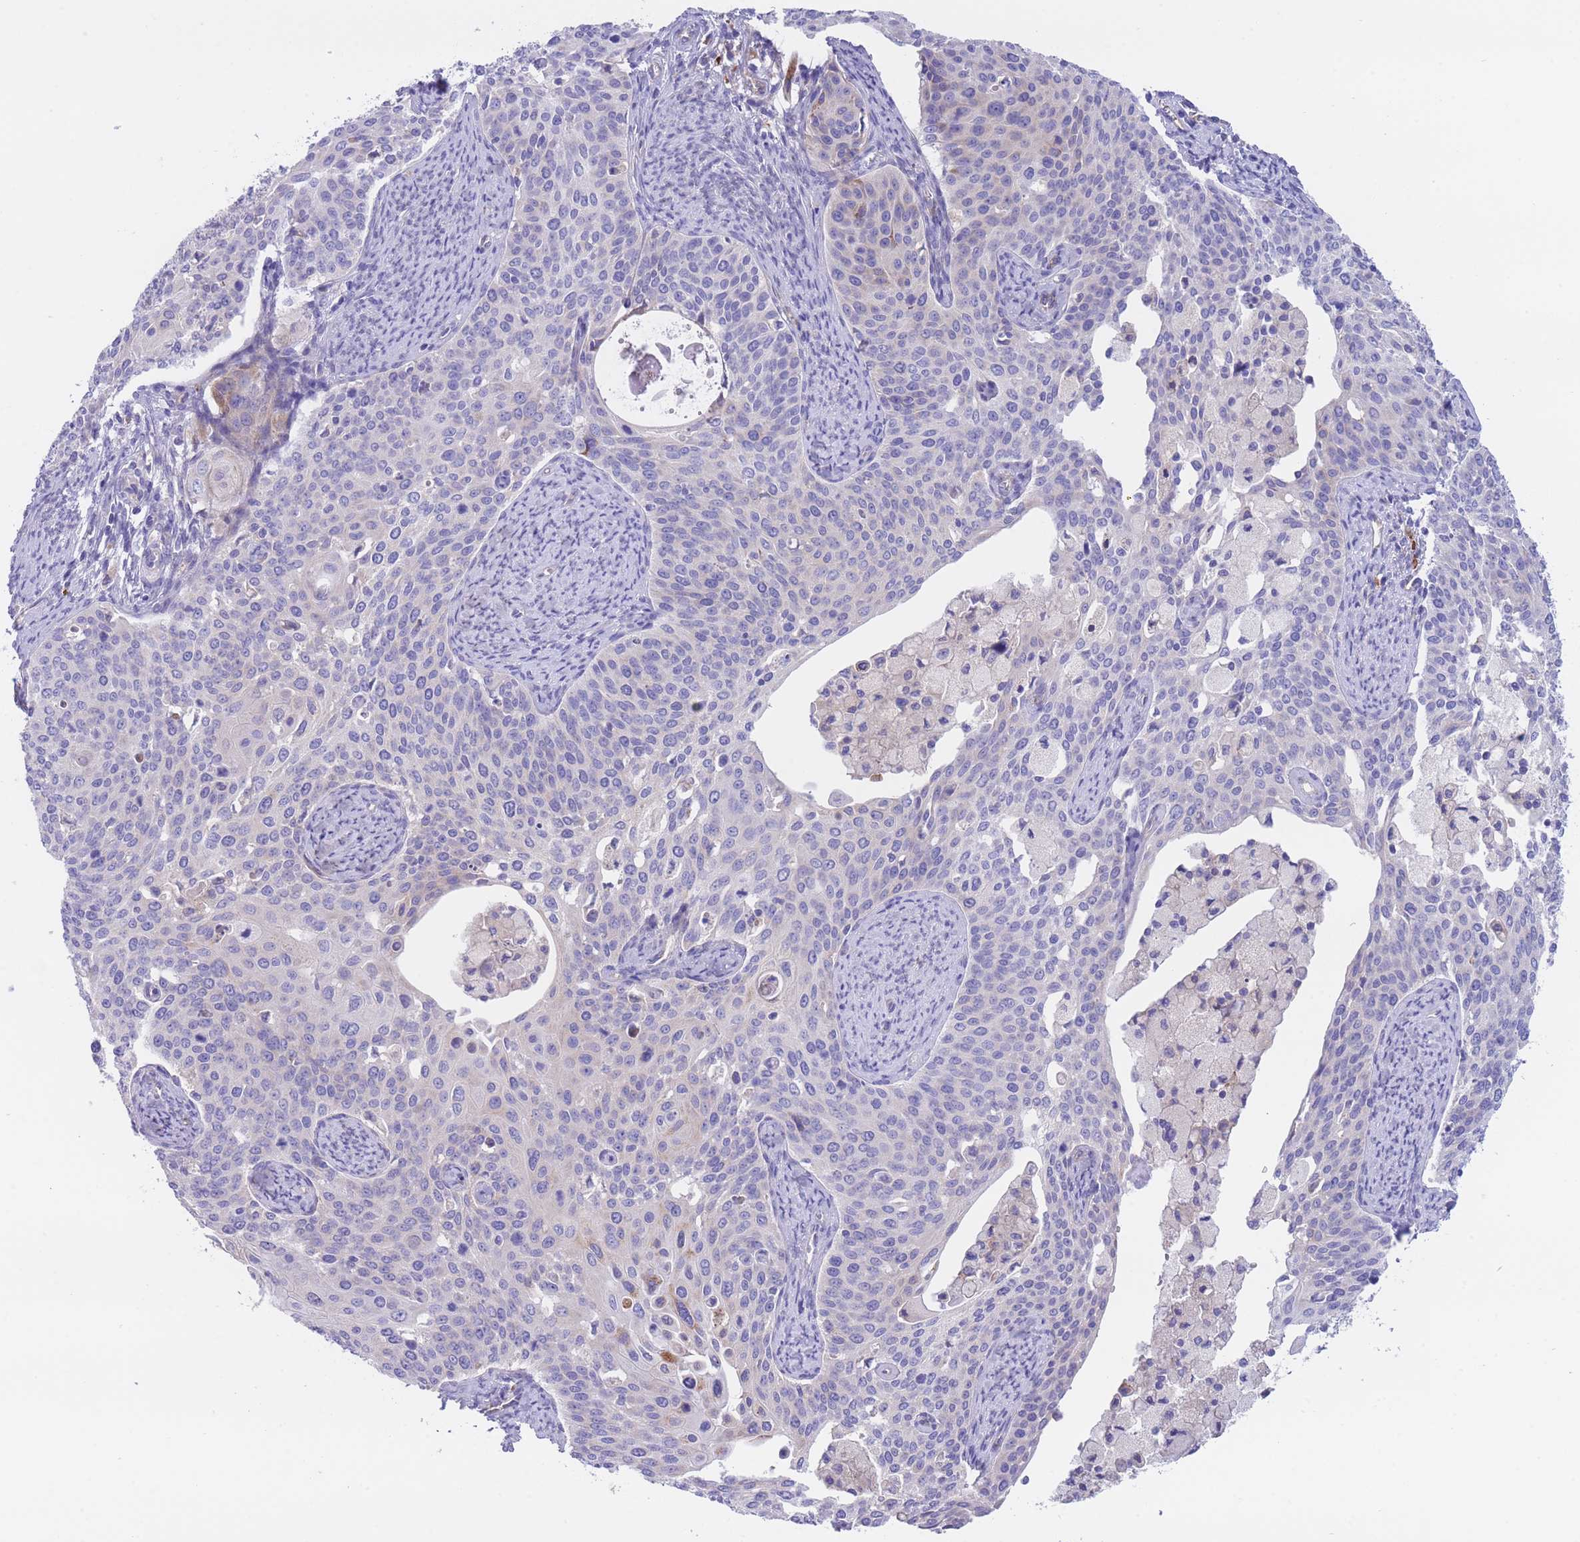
{"staining": {"intensity": "negative", "quantity": "none", "location": "none"}, "tissue": "cervical cancer", "cell_type": "Tumor cells", "image_type": "cancer", "snomed": [{"axis": "morphology", "description": "Squamous cell carcinoma, NOS"}, {"axis": "topography", "description": "Cervix"}], "caption": "The histopathology image displays no staining of tumor cells in cervical squamous cell carcinoma.", "gene": "DET1", "patient": {"sex": "female", "age": 44}}